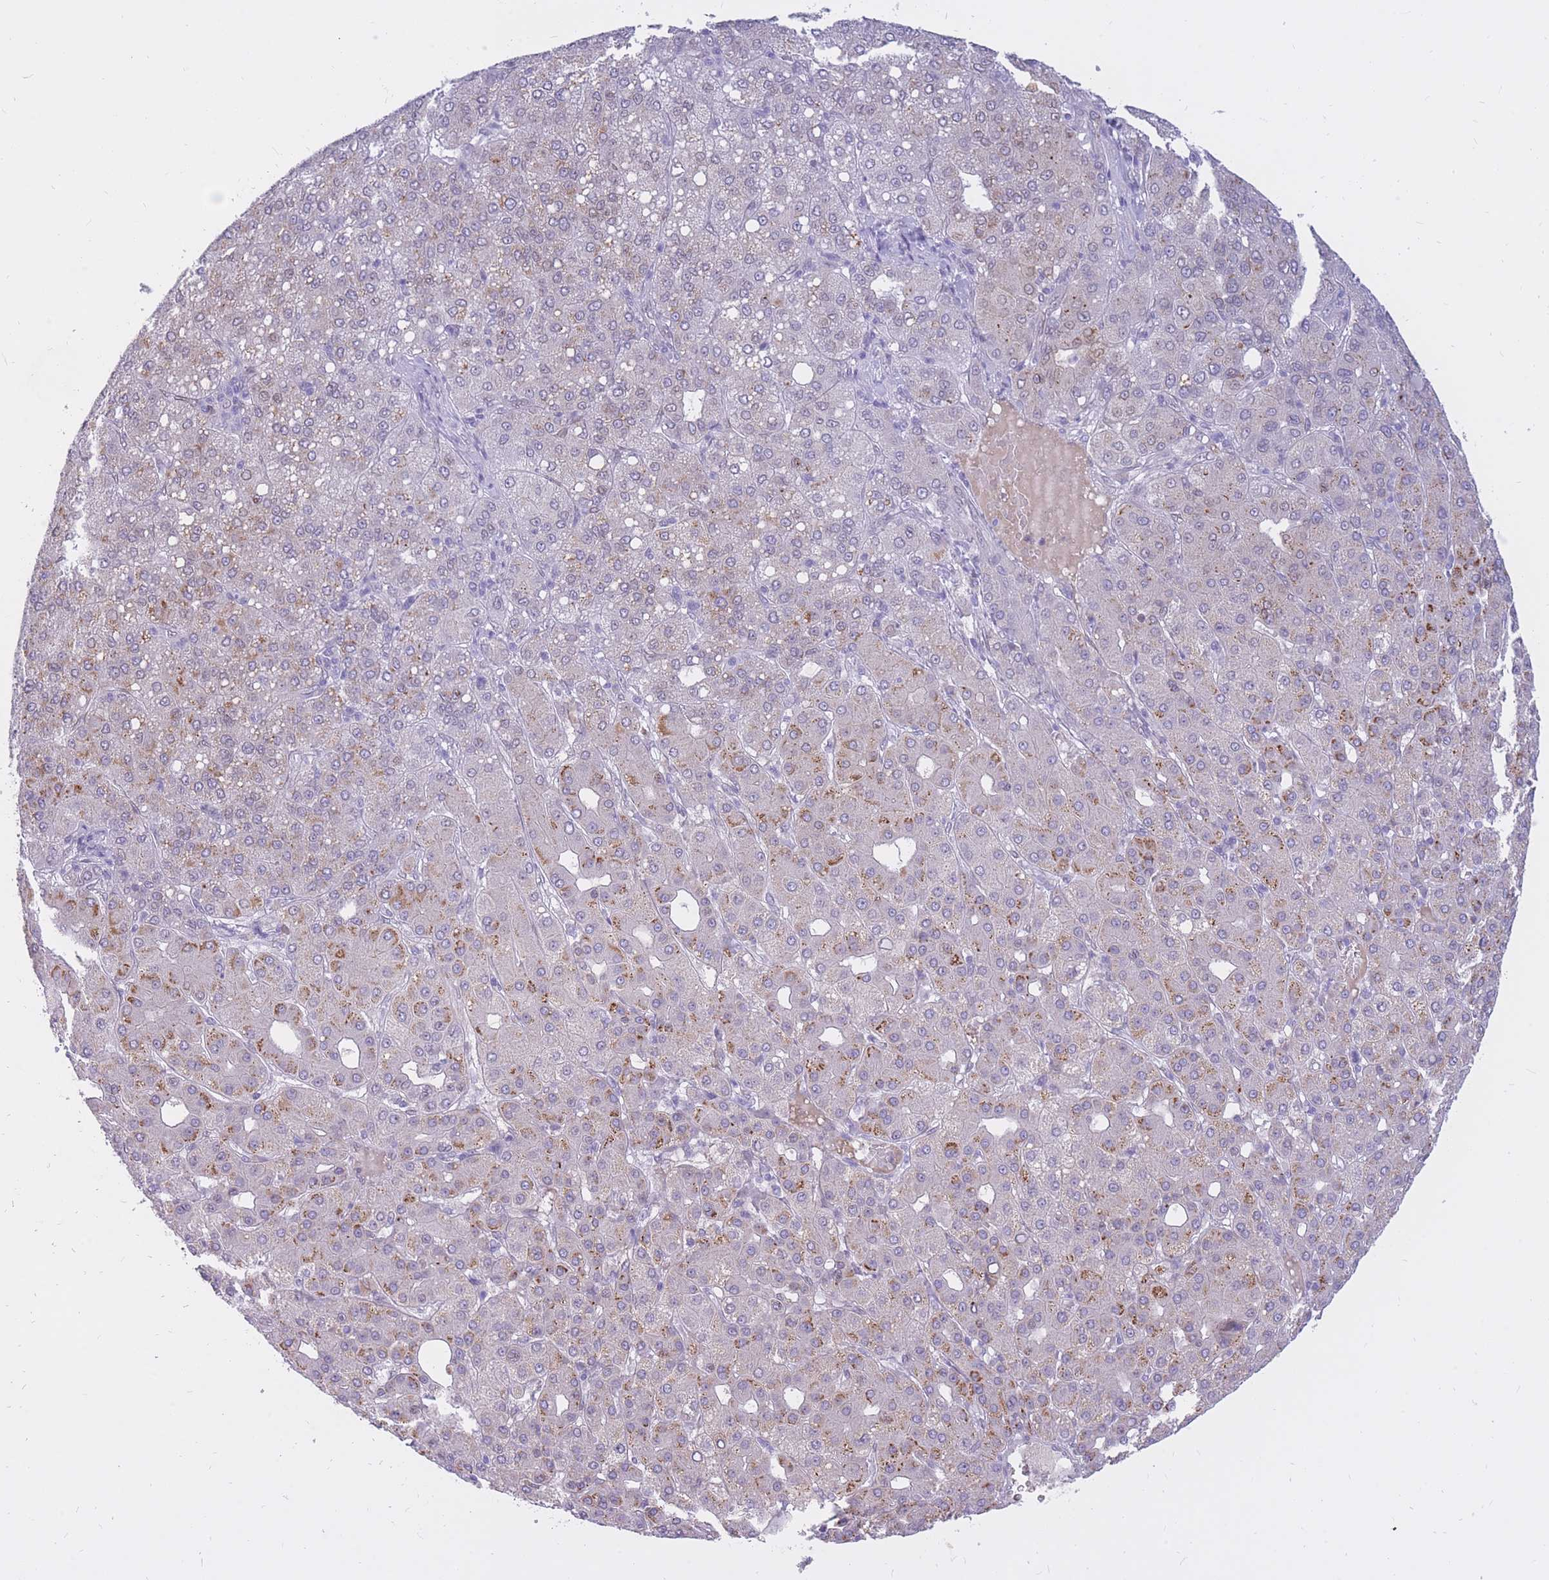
{"staining": {"intensity": "weak", "quantity": "<25%", "location": "cytoplasmic/membranous,nuclear"}, "tissue": "liver cancer", "cell_type": "Tumor cells", "image_type": "cancer", "snomed": [{"axis": "morphology", "description": "Carcinoma, Hepatocellular, NOS"}, {"axis": "topography", "description": "Liver"}], "caption": "A high-resolution photomicrograph shows immunohistochemistry staining of liver cancer (hepatocellular carcinoma), which demonstrates no significant staining in tumor cells.", "gene": "HOOK2", "patient": {"sex": "male", "age": 65}}